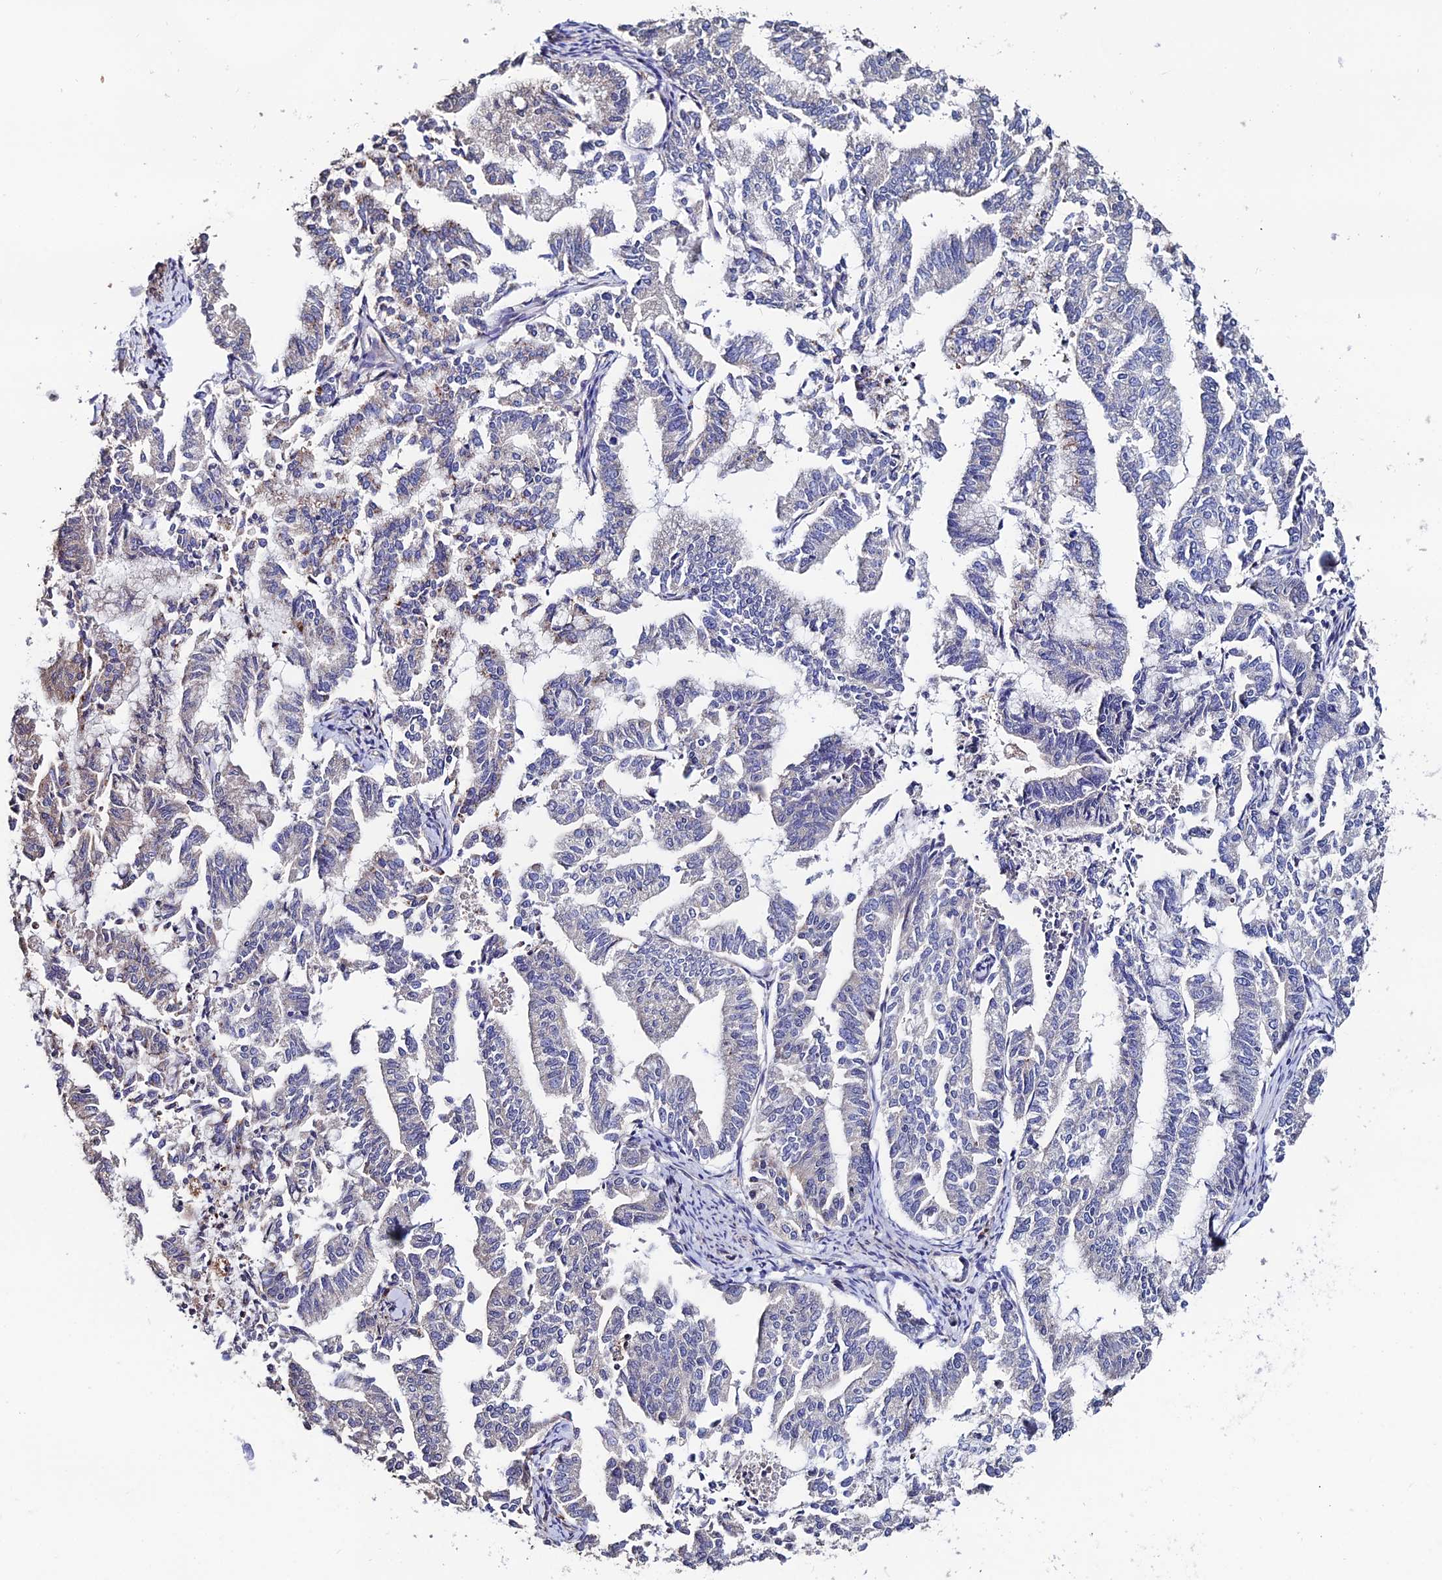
{"staining": {"intensity": "negative", "quantity": "none", "location": "none"}, "tissue": "endometrial cancer", "cell_type": "Tumor cells", "image_type": "cancer", "snomed": [{"axis": "morphology", "description": "Adenocarcinoma, NOS"}, {"axis": "topography", "description": "Endometrium"}], "caption": "IHC image of neoplastic tissue: human endometrial adenocarcinoma stained with DAB (3,3'-diaminobenzidine) displays no significant protein expression in tumor cells. Nuclei are stained in blue.", "gene": "ACTR5", "patient": {"sex": "female", "age": 79}}